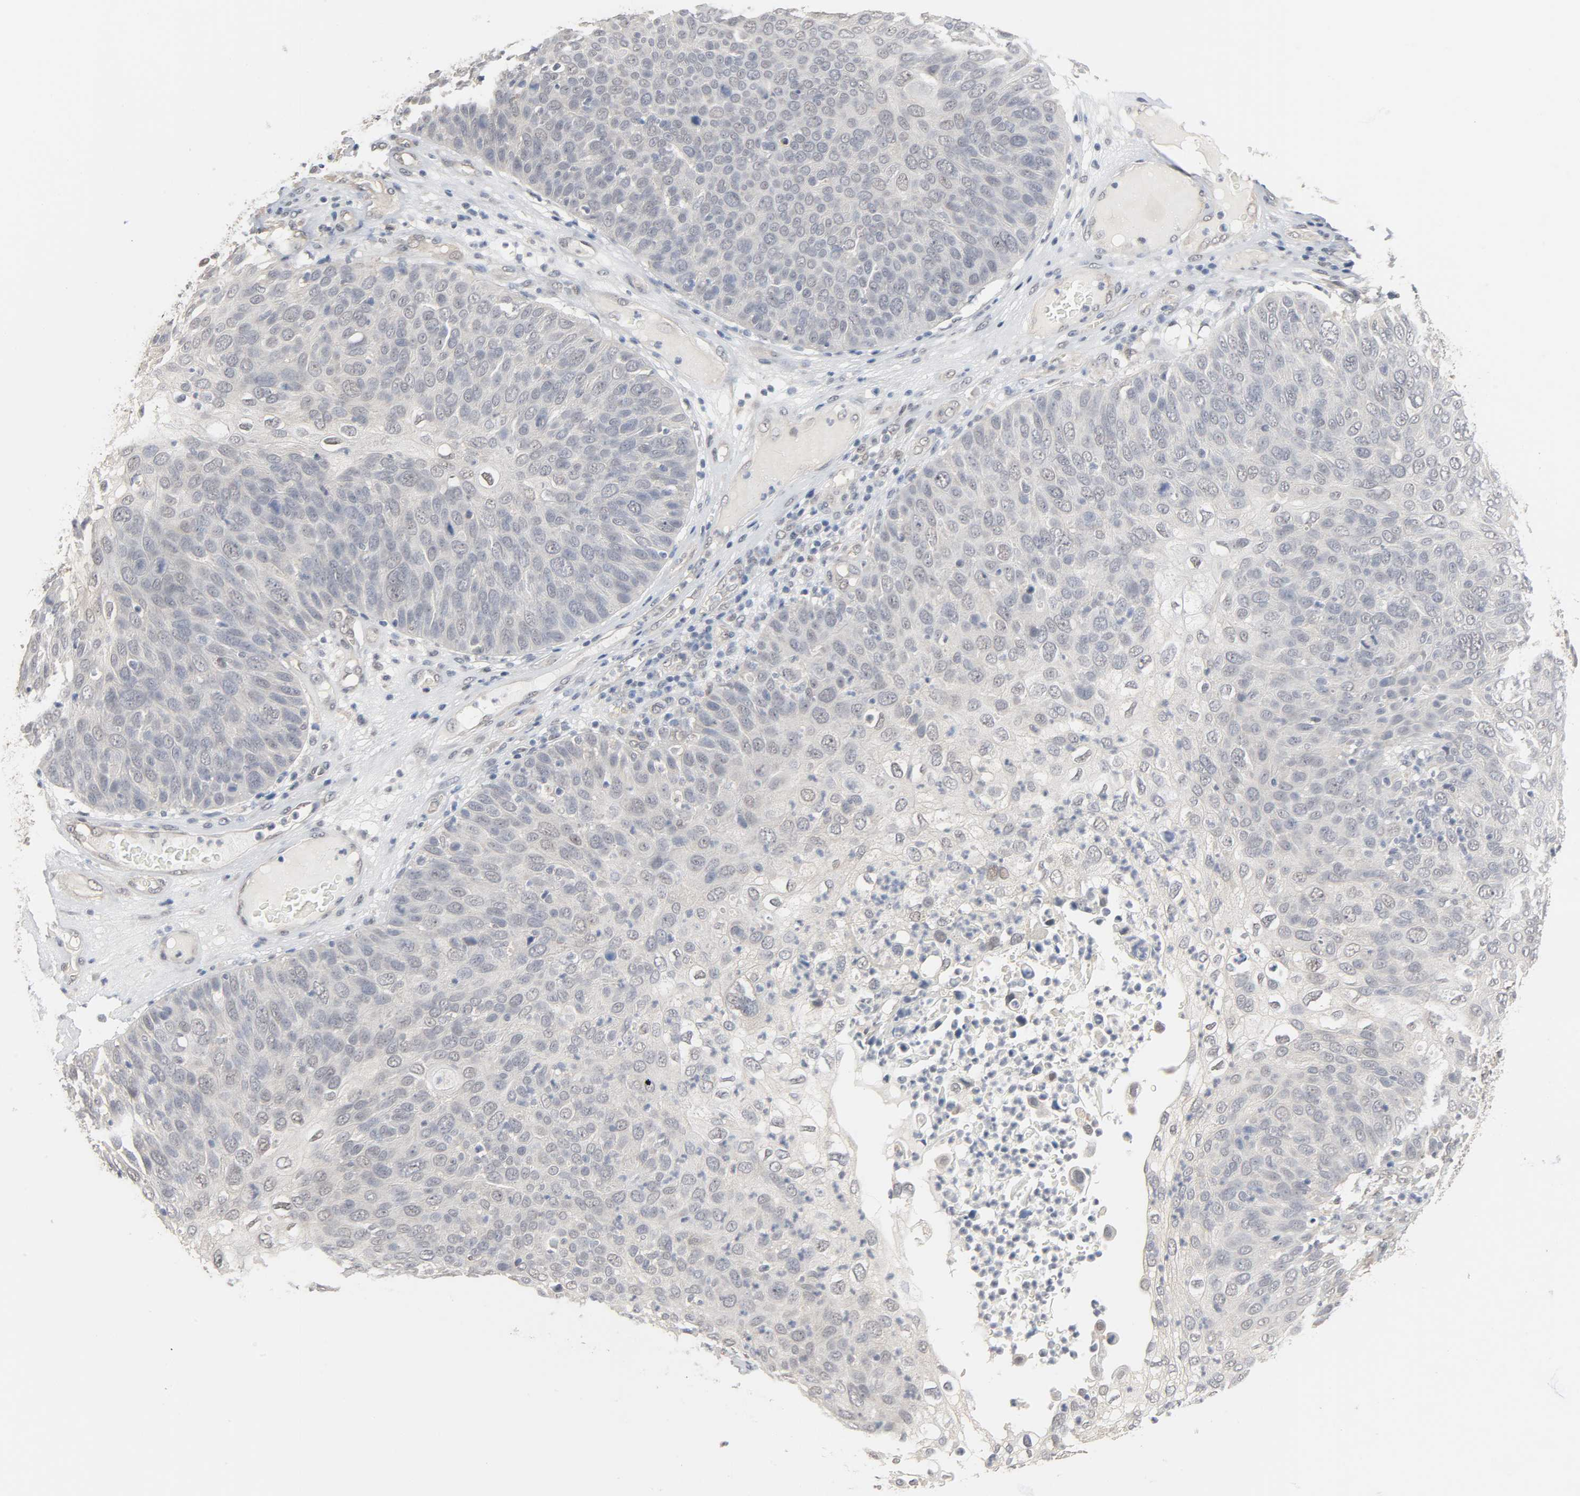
{"staining": {"intensity": "negative", "quantity": "none", "location": "none"}, "tissue": "skin cancer", "cell_type": "Tumor cells", "image_type": "cancer", "snomed": [{"axis": "morphology", "description": "Squamous cell carcinoma, NOS"}, {"axis": "topography", "description": "Skin"}], "caption": "DAB (3,3'-diaminobenzidine) immunohistochemical staining of skin squamous cell carcinoma displays no significant staining in tumor cells. The staining was performed using DAB to visualize the protein expression in brown, while the nuclei were stained in blue with hematoxylin (Magnification: 20x).", "gene": "ACSS2", "patient": {"sex": "male", "age": 87}}